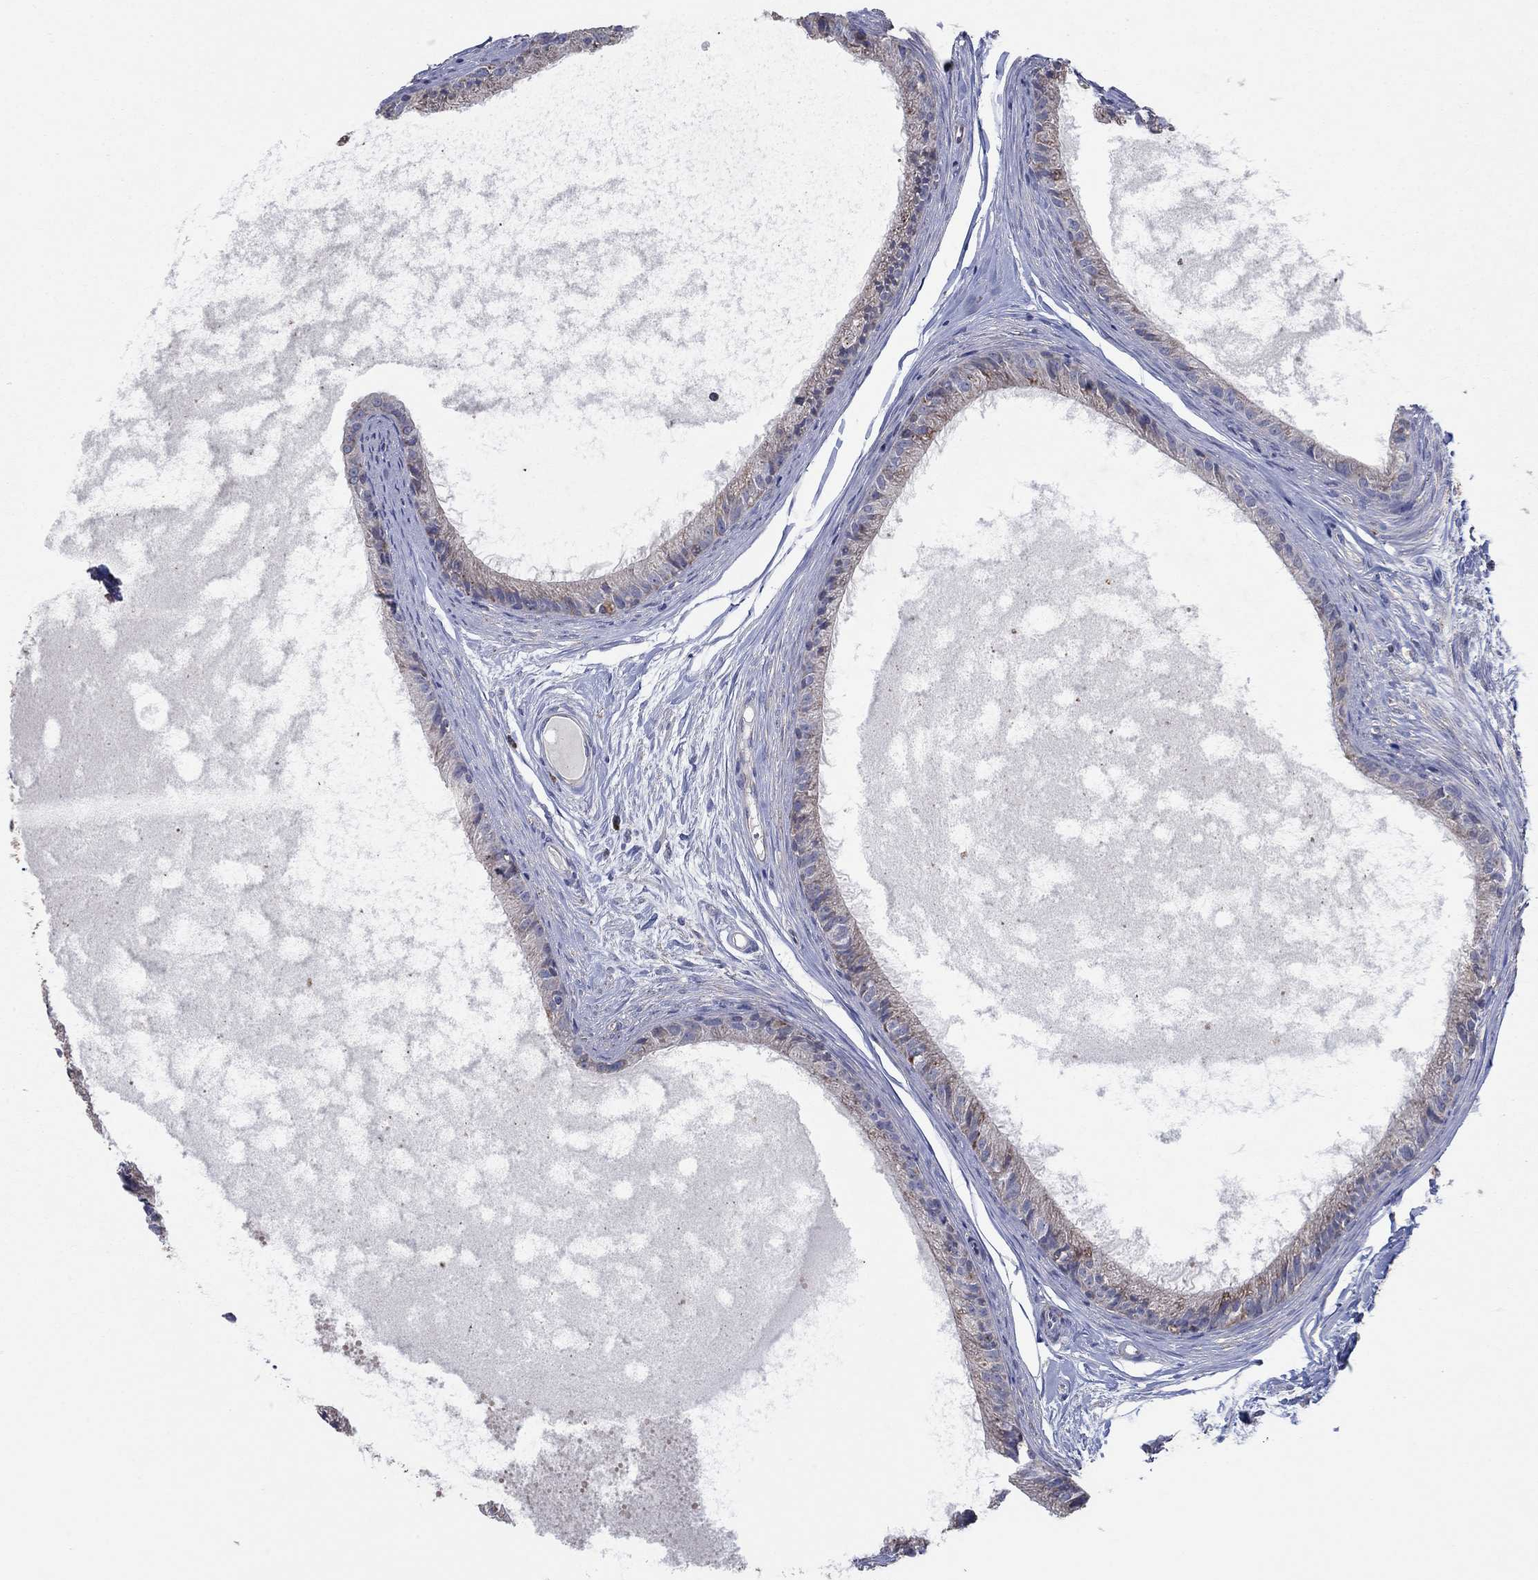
{"staining": {"intensity": "moderate", "quantity": "25%-75%", "location": "cytoplasmic/membranous"}, "tissue": "epididymis", "cell_type": "Glandular cells", "image_type": "normal", "snomed": [{"axis": "morphology", "description": "Normal tissue, NOS"}, {"axis": "topography", "description": "Epididymis"}], "caption": "Approximately 25%-75% of glandular cells in normal human epididymis demonstrate moderate cytoplasmic/membranous protein staining as visualized by brown immunohistochemical staining.", "gene": "NCEH1", "patient": {"sex": "male", "age": 51}}